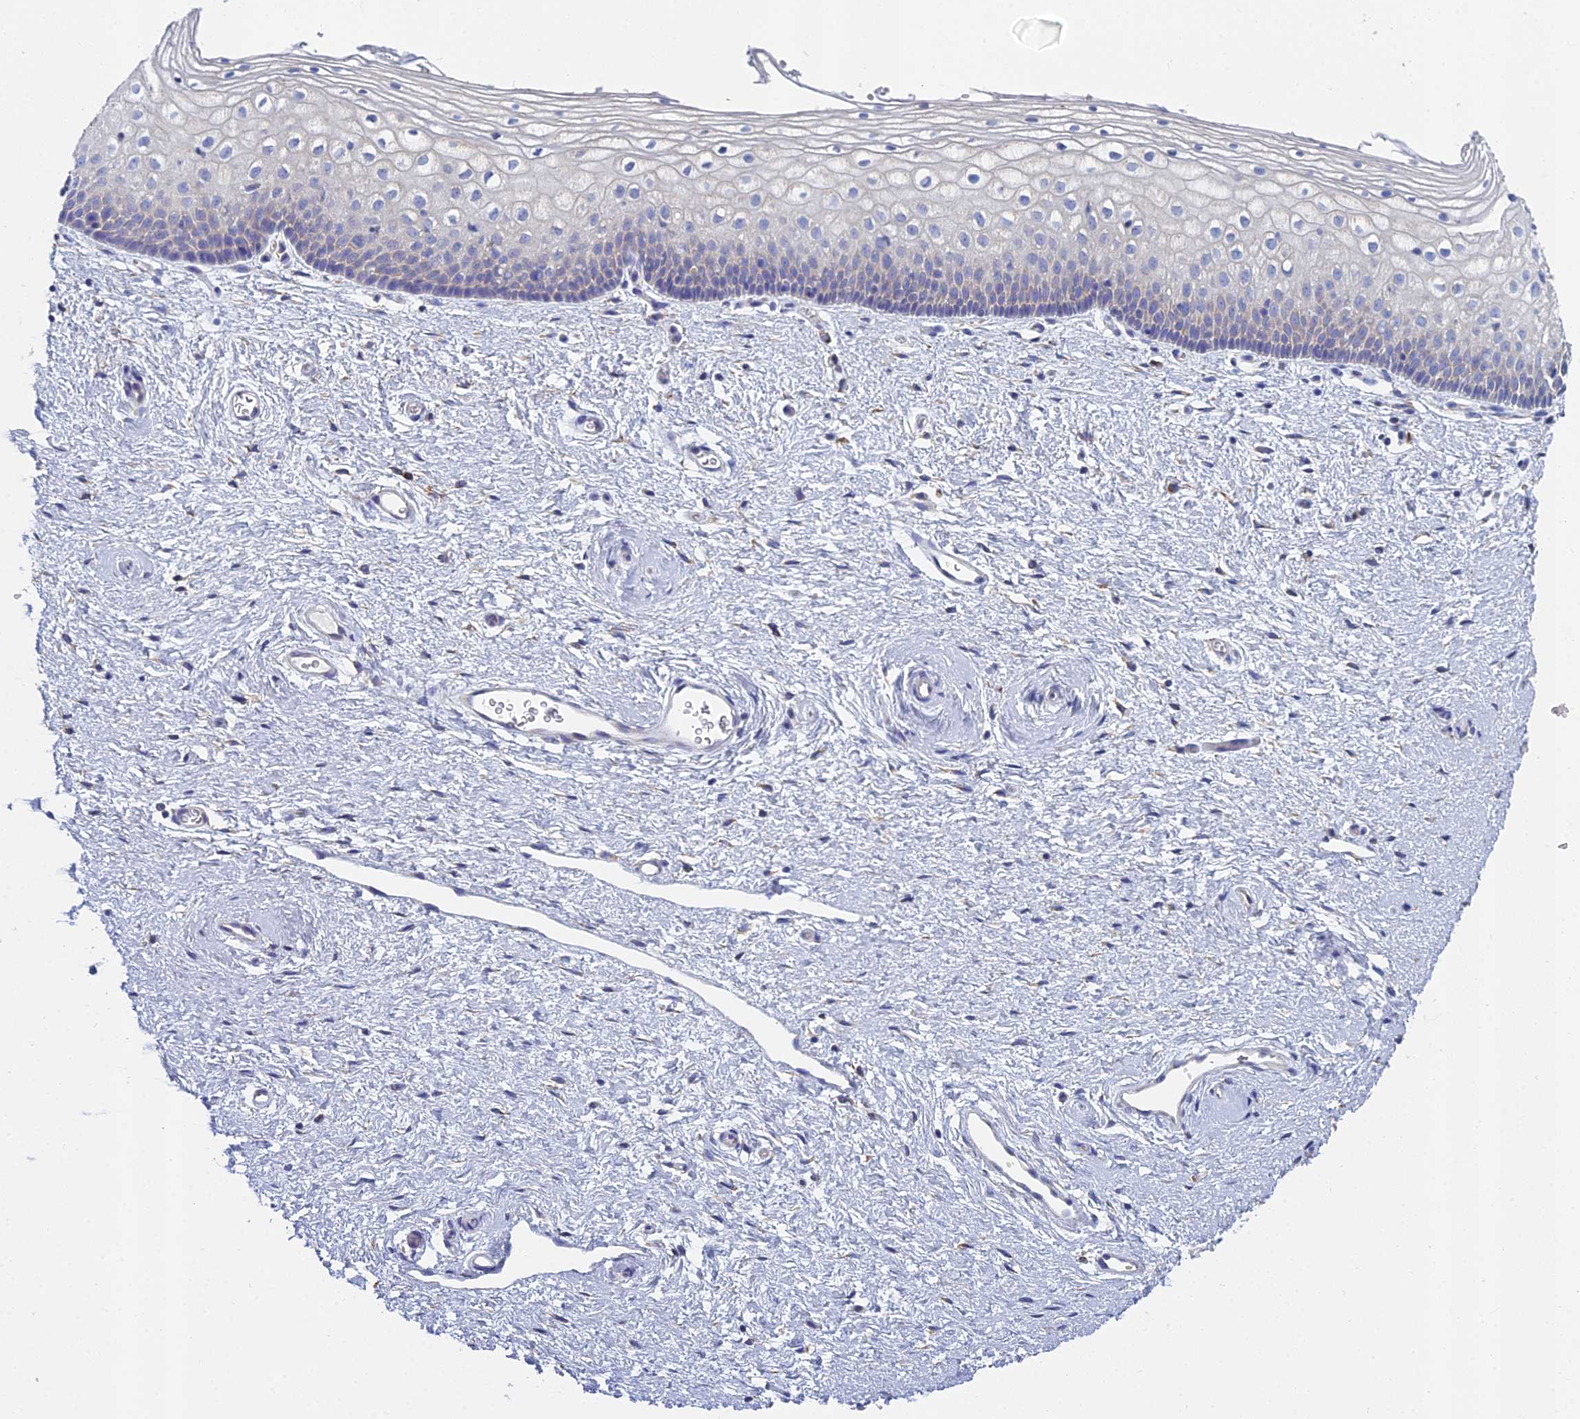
{"staining": {"intensity": "negative", "quantity": "none", "location": "none"}, "tissue": "vagina", "cell_type": "Squamous epithelial cells", "image_type": "normal", "snomed": [{"axis": "morphology", "description": "Normal tissue, NOS"}, {"axis": "topography", "description": "Vagina"}], "caption": "There is no significant expression in squamous epithelial cells of vagina.", "gene": "CRACR2B", "patient": {"sex": "female", "age": 60}}